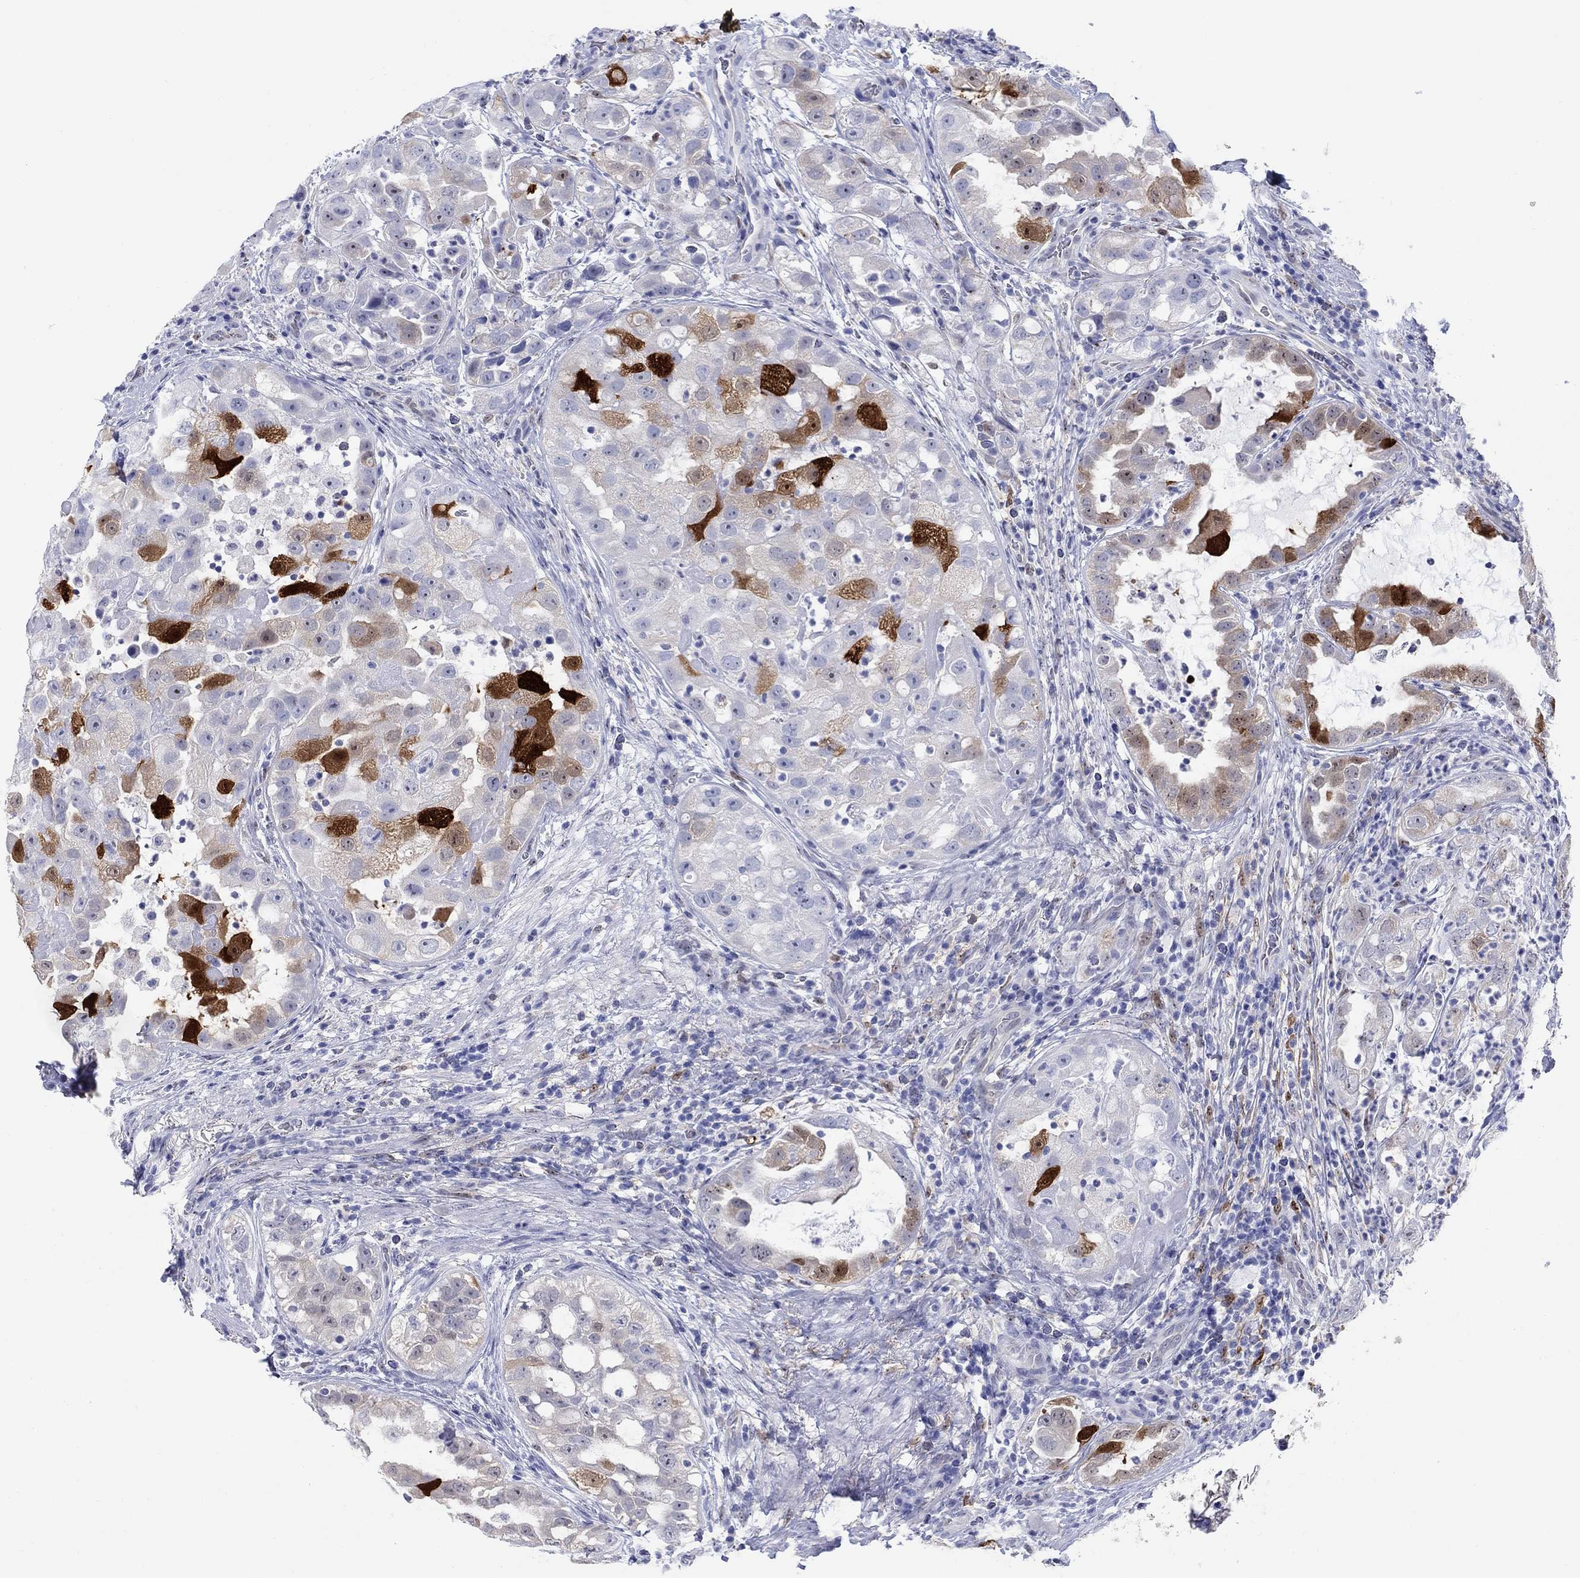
{"staining": {"intensity": "strong", "quantity": "<25%", "location": "cytoplasmic/membranous"}, "tissue": "urothelial cancer", "cell_type": "Tumor cells", "image_type": "cancer", "snomed": [{"axis": "morphology", "description": "Urothelial carcinoma, High grade"}, {"axis": "topography", "description": "Urinary bladder"}], "caption": "An image of human urothelial cancer stained for a protein displays strong cytoplasmic/membranous brown staining in tumor cells.", "gene": "AKR1C2", "patient": {"sex": "female", "age": 41}}